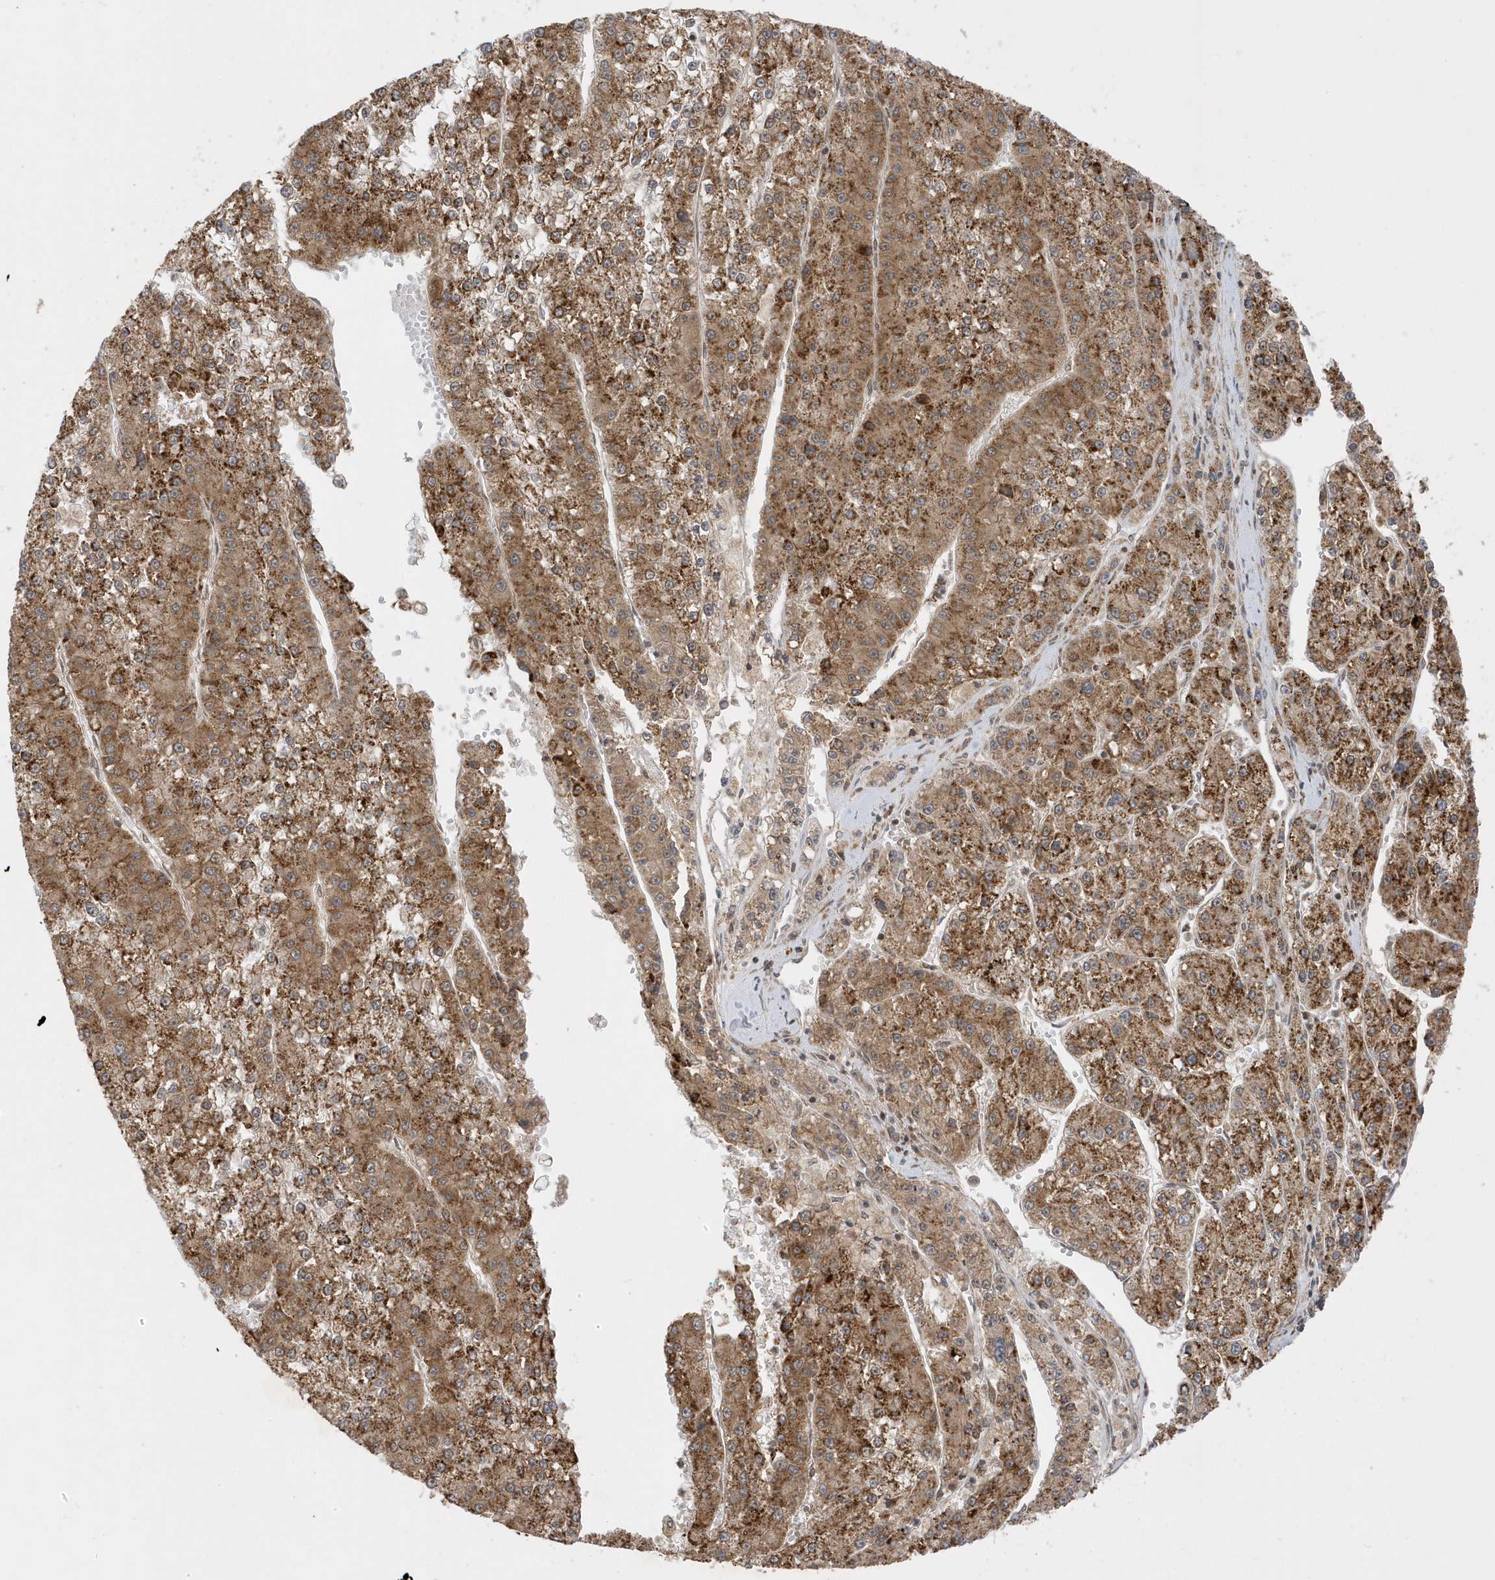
{"staining": {"intensity": "moderate", "quantity": ">75%", "location": "cytoplasmic/membranous"}, "tissue": "liver cancer", "cell_type": "Tumor cells", "image_type": "cancer", "snomed": [{"axis": "morphology", "description": "Carcinoma, Hepatocellular, NOS"}, {"axis": "topography", "description": "Liver"}], "caption": "IHC histopathology image of neoplastic tissue: human hepatocellular carcinoma (liver) stained using IHC demonstrates medium levels of moderate protein expression localized specifically in the cytoplasmic/membranous of tumor cells, appearing as a cytoplasmic/membranous brown color.", "gene": "METTL21A", "patient": {"sex": "female", "age": 73}}